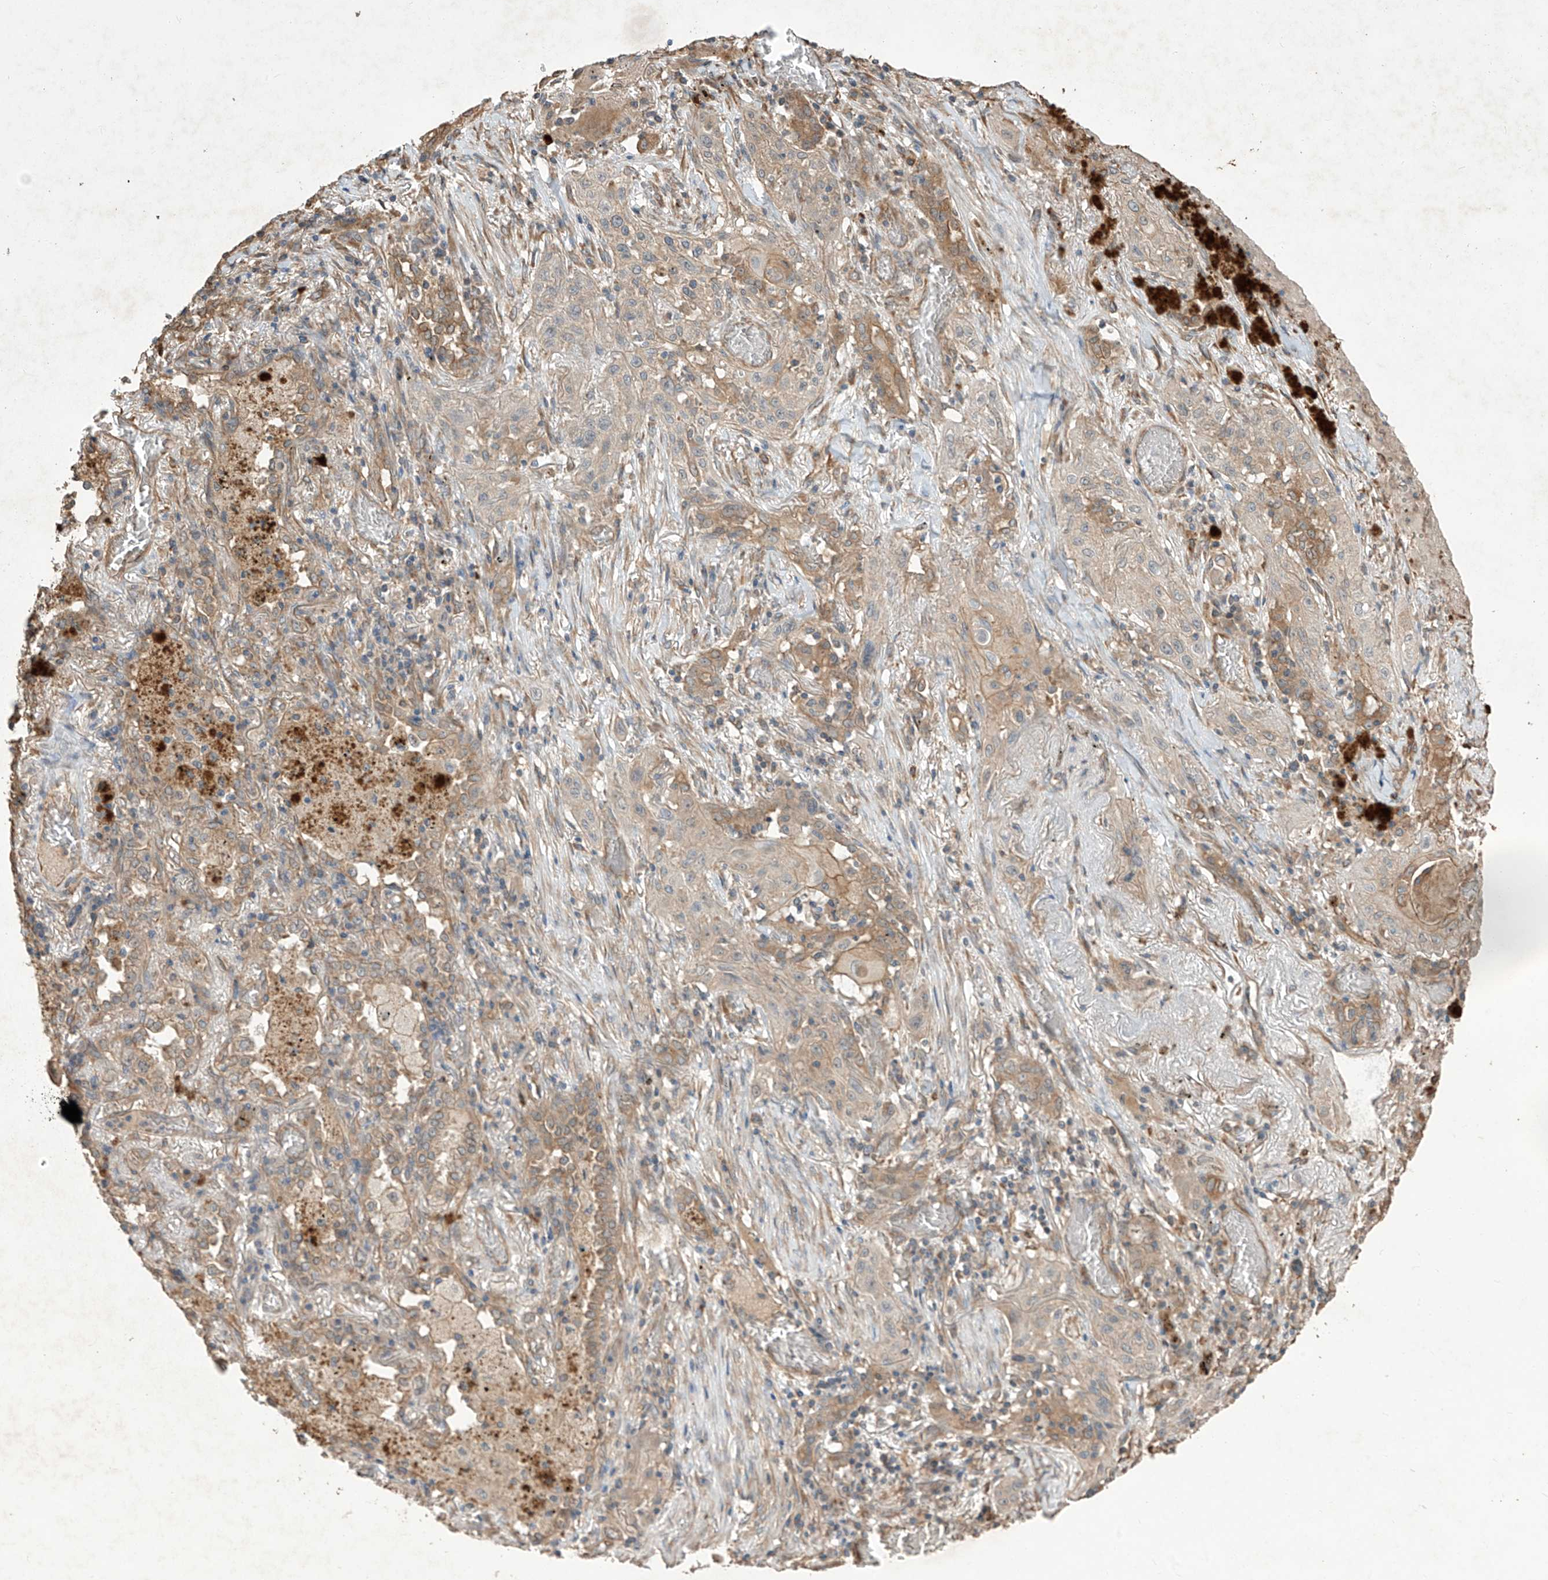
{"staining": {"intensity": "weak", "quantity": "25%-75%", "location": "cytoplasmic/membranous"}, "tissue": "lung cancer", "cell_type": "Tumor cells", "image_type": "cancer", "snomed": [{"axis": "morphology", "description": "Squamous cell carcinoma, NOS"}, {"axis": "topography", "description": "Lung"}], "caption": "Immunohistochemistry (IHC) of squamous cell carcinoma (lung) reveals low levels of weak cytoplasmic/membranous positivity in about 25%-75% of tumor cells. The protein of interest is stained brown, and the nuclei are stained in blue (DAB (3,3'-diaminobenzidine) IHC with brightfield microscopy, high magnification).", "gene": "AGBL5", "patient": {"sex": "female", "age": 47}}